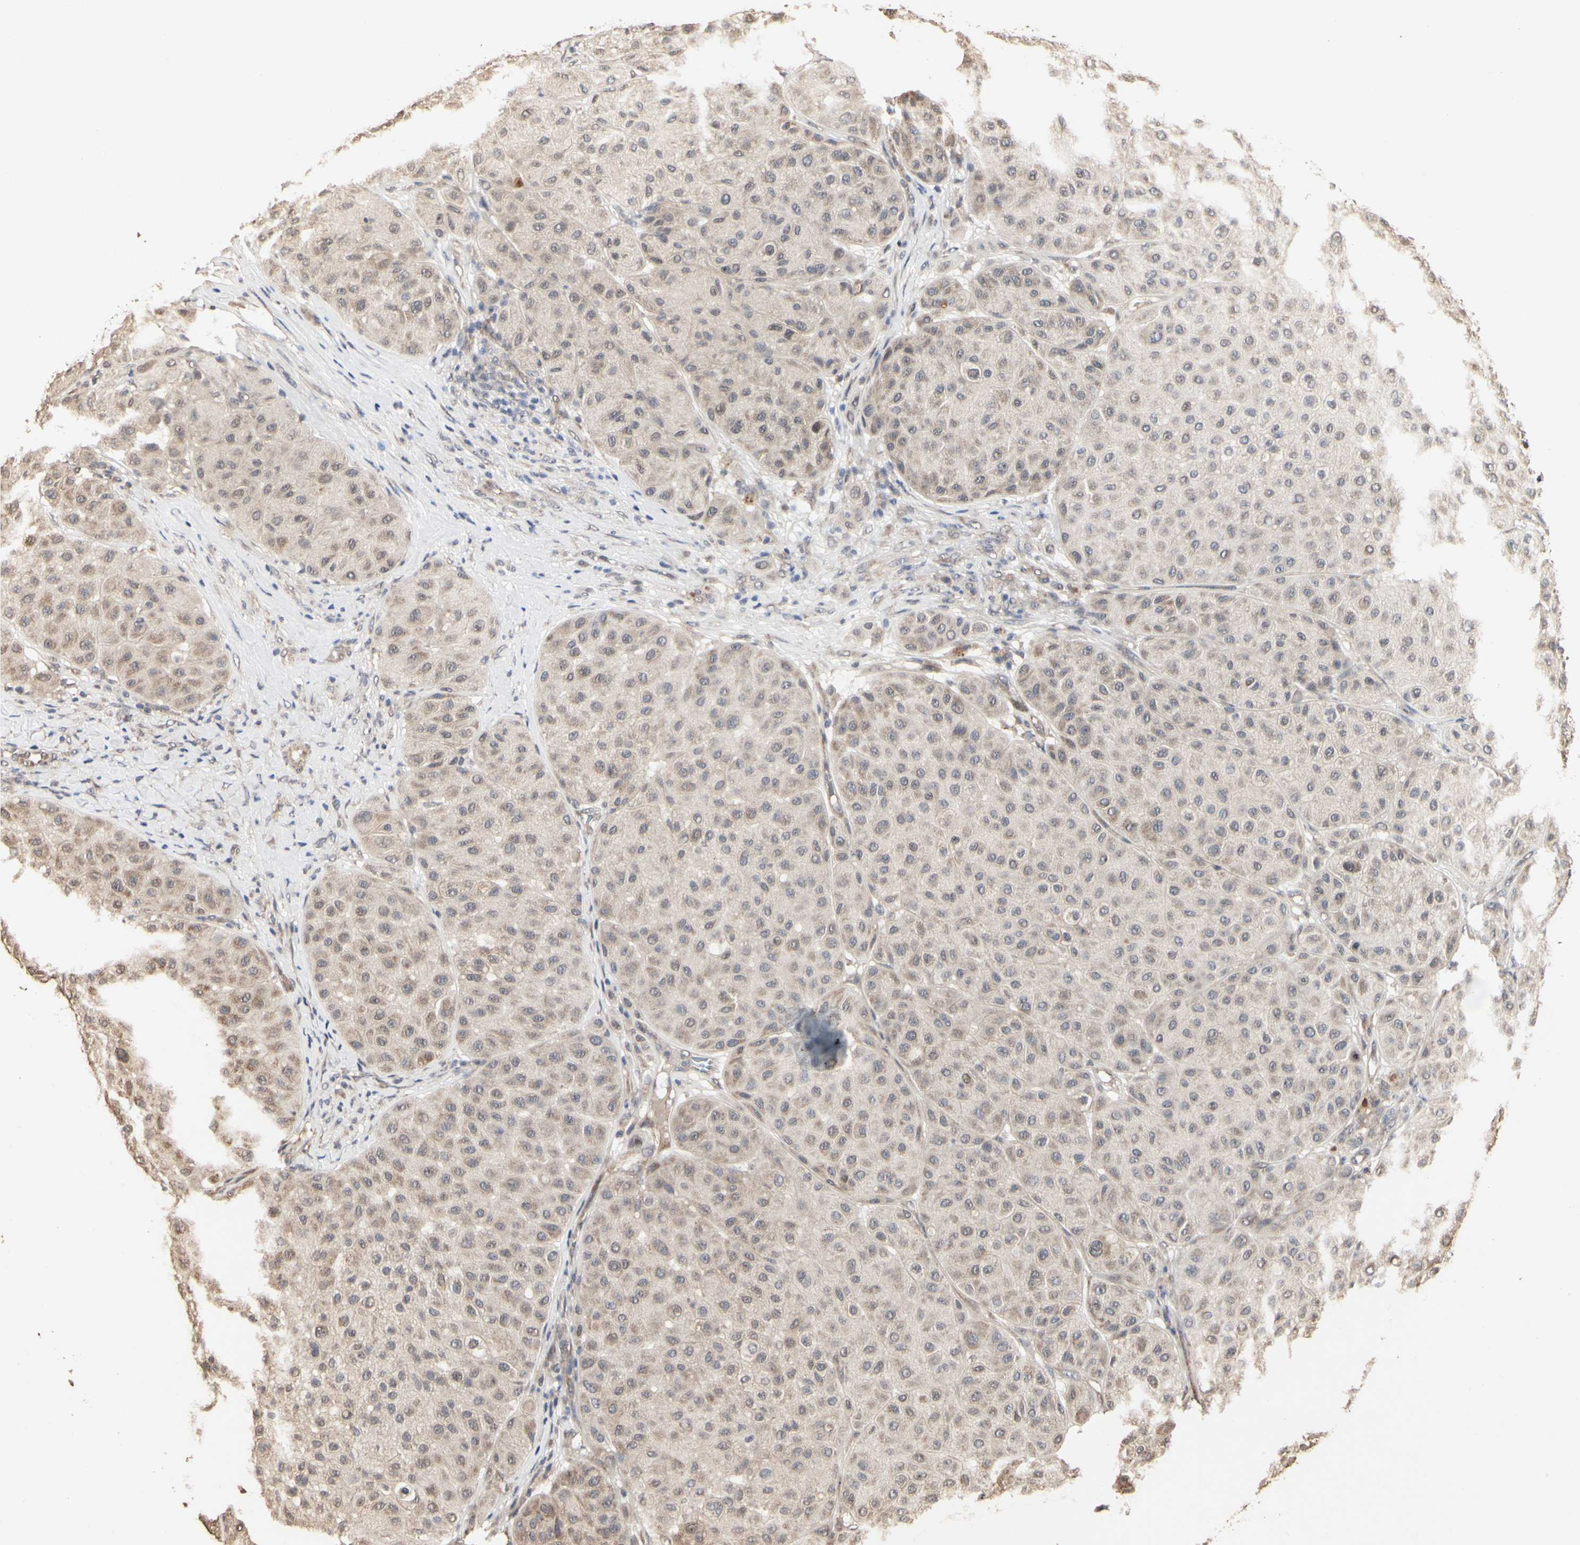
{"staining": {"intensity": "weak", "quantity": ">75%", "location": "cytoplasmic/membranous"}, "tissue": "melanoma", "cell_type": "Tumor cells", "image_type": "cancer", "snomed": [{"axis": "morphology", "description": "Normal tissue, NOS"}, {"axis": "morphology", "description": "Malignant melanoma, Metastatic site"}, {"axis": "topography", "description": "Skin"}], "caption": "Protein expression analysis of human malignant melanoma (metastatic site) reveals weak cytoplasmic/membranous expression in approximately >75% of tumor cells.", "gene": "TAOK1", "patient": {"sex": "male", "age": 41}}